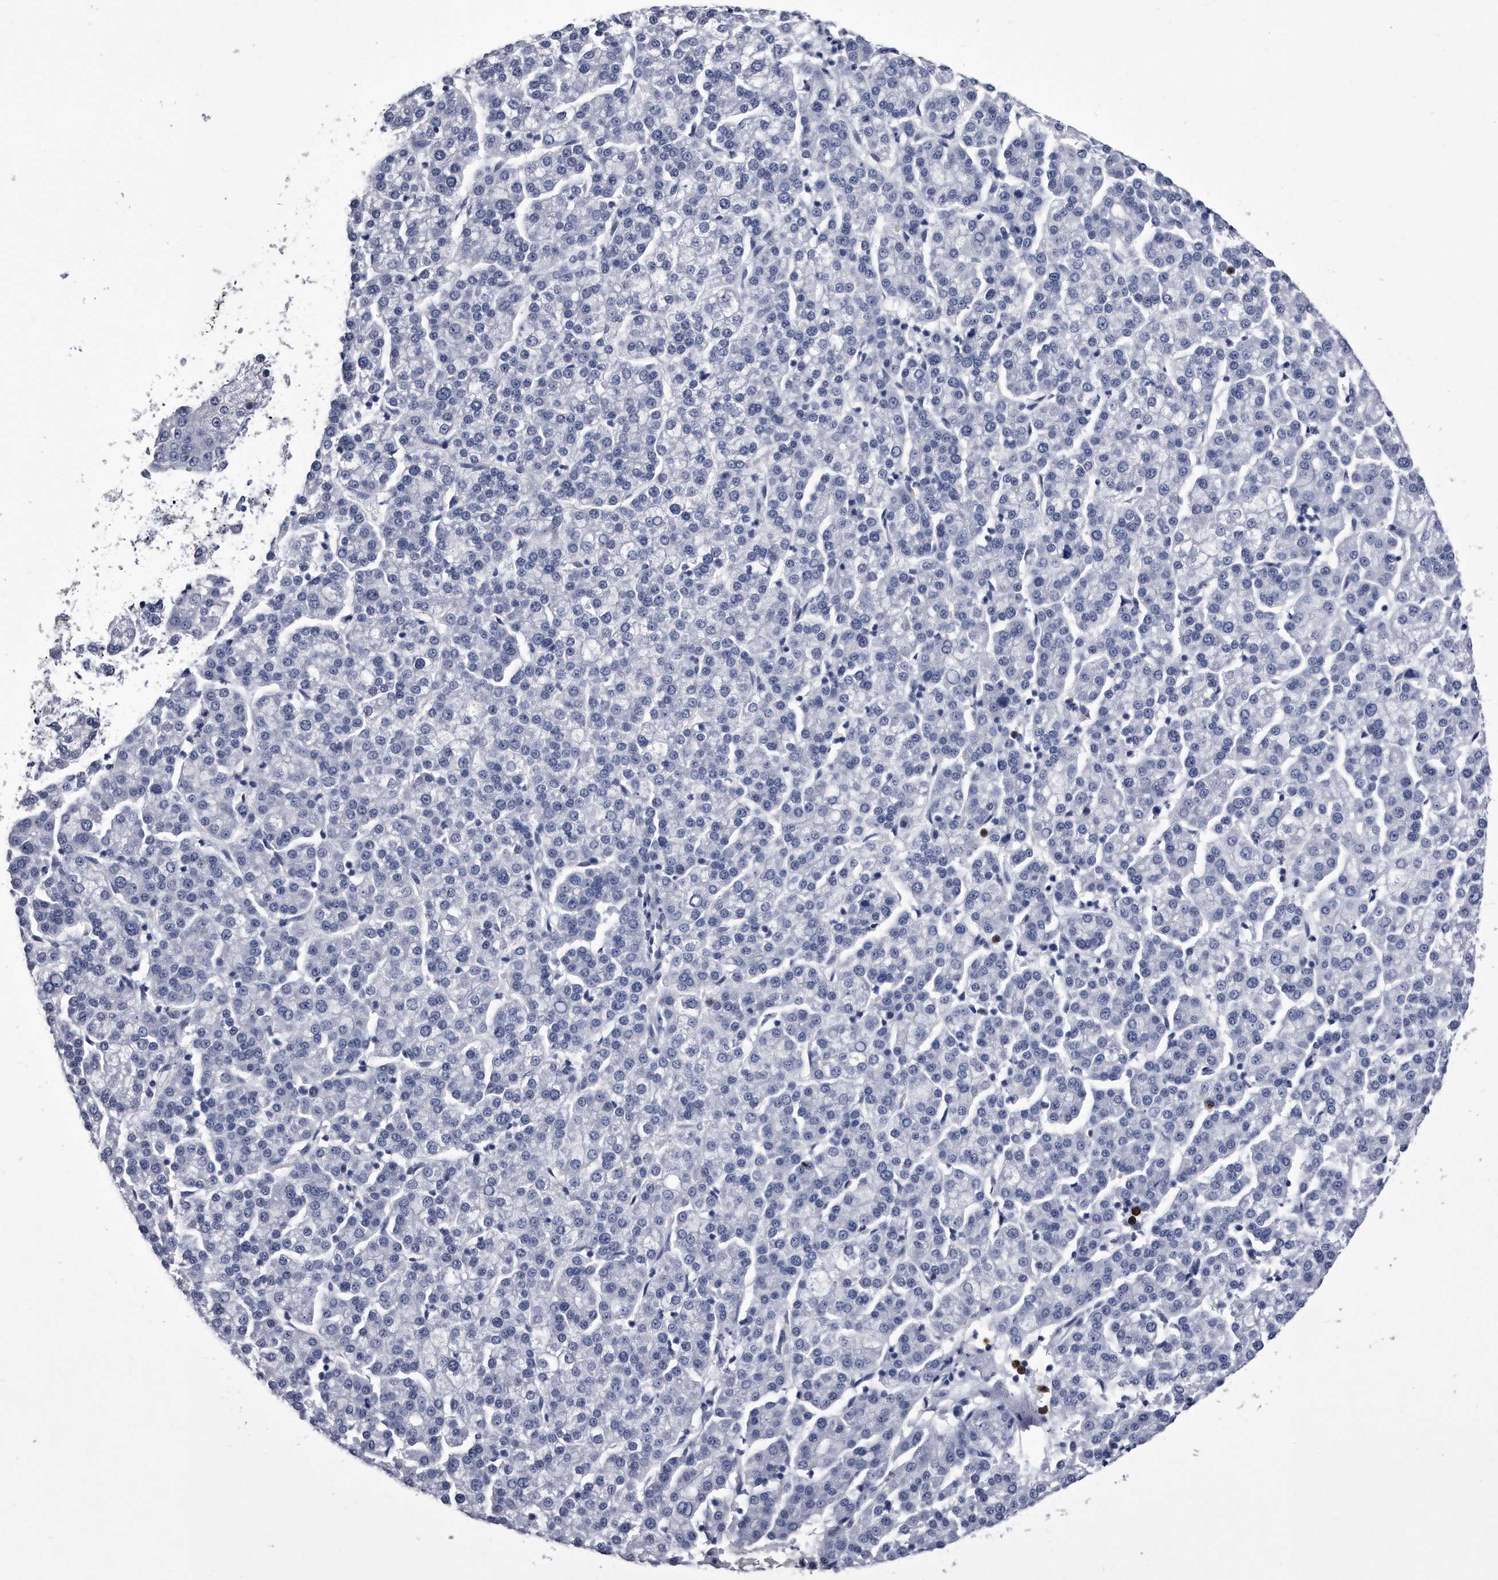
{"staining": {"intensity": "negative", "quantity": "none", "location": "none"}, "tissue": "liver cancer", "cell_type": "Tumor cells", "image_type": "cancer", "snomed": [{"axis": "morphology", "description": "Carcinoma, Hepatocellular, NOS"}, {"axis": "topography", "description": "Liver"}], "caption": "Histopathology image shows no protein expression in tumor cells of liver cancer (hepatocellular carcinoma) tissue.", "gene": "KCTD8", "patient": {"sex": "female", "age": 58}}